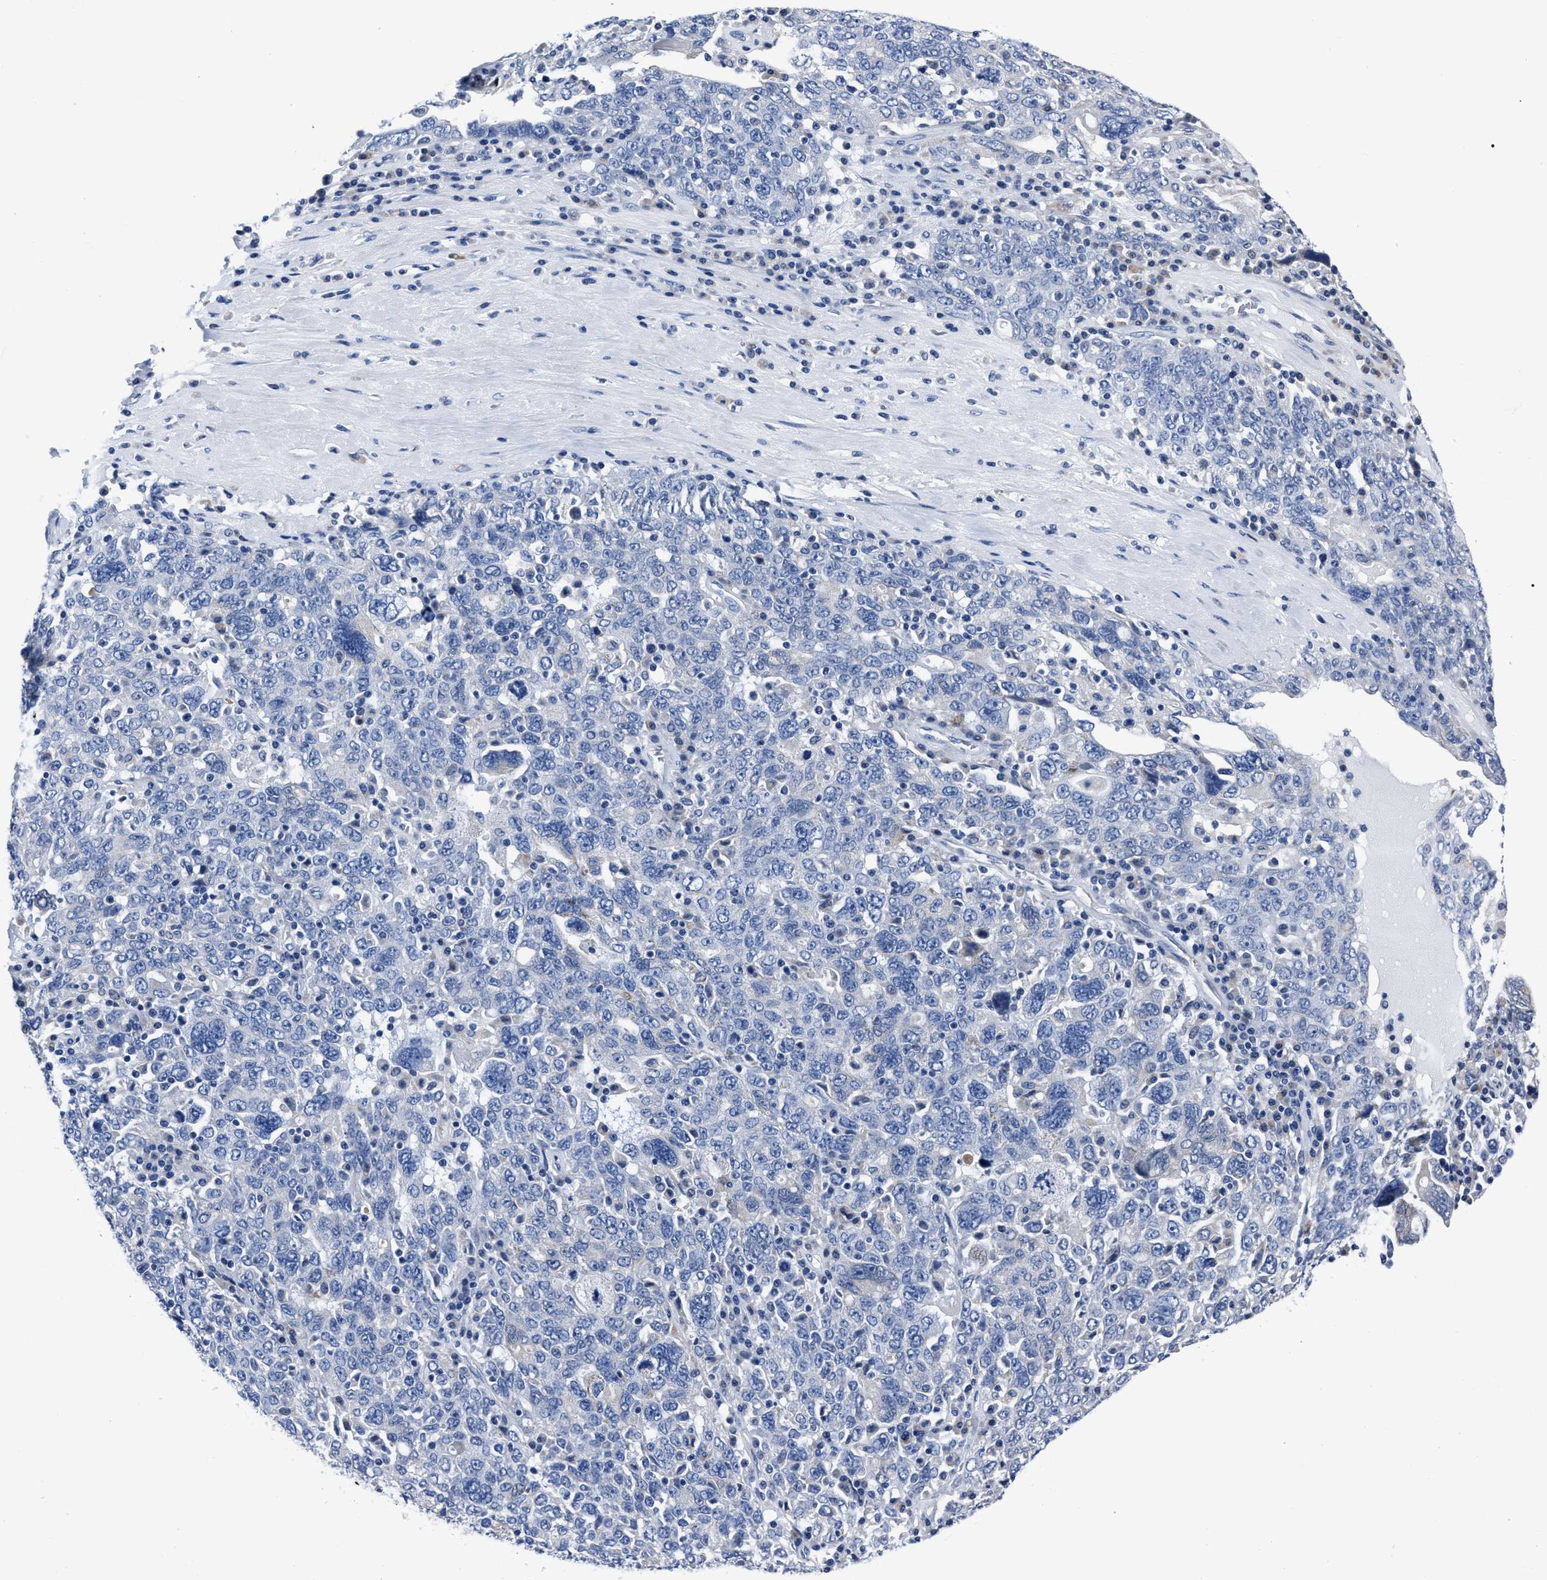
{"staining": {"intensity": "negative", "quantity": "none", "location": "none"}, "tissue": "ovarian cancer", "cell_type": "Tumor cells", "image_type": "cancer", "snomed": [{"axis": "morphology", "description": "Carcinoma, endometroid"}, {"axis": "topography", "description": "Ovary"}], "caption": "A histopathology image of human ovarian cancer is negative for staining in tumor cells.", "gene": "MOV10L1", "patient": {"sex": "female", "age": 62}}